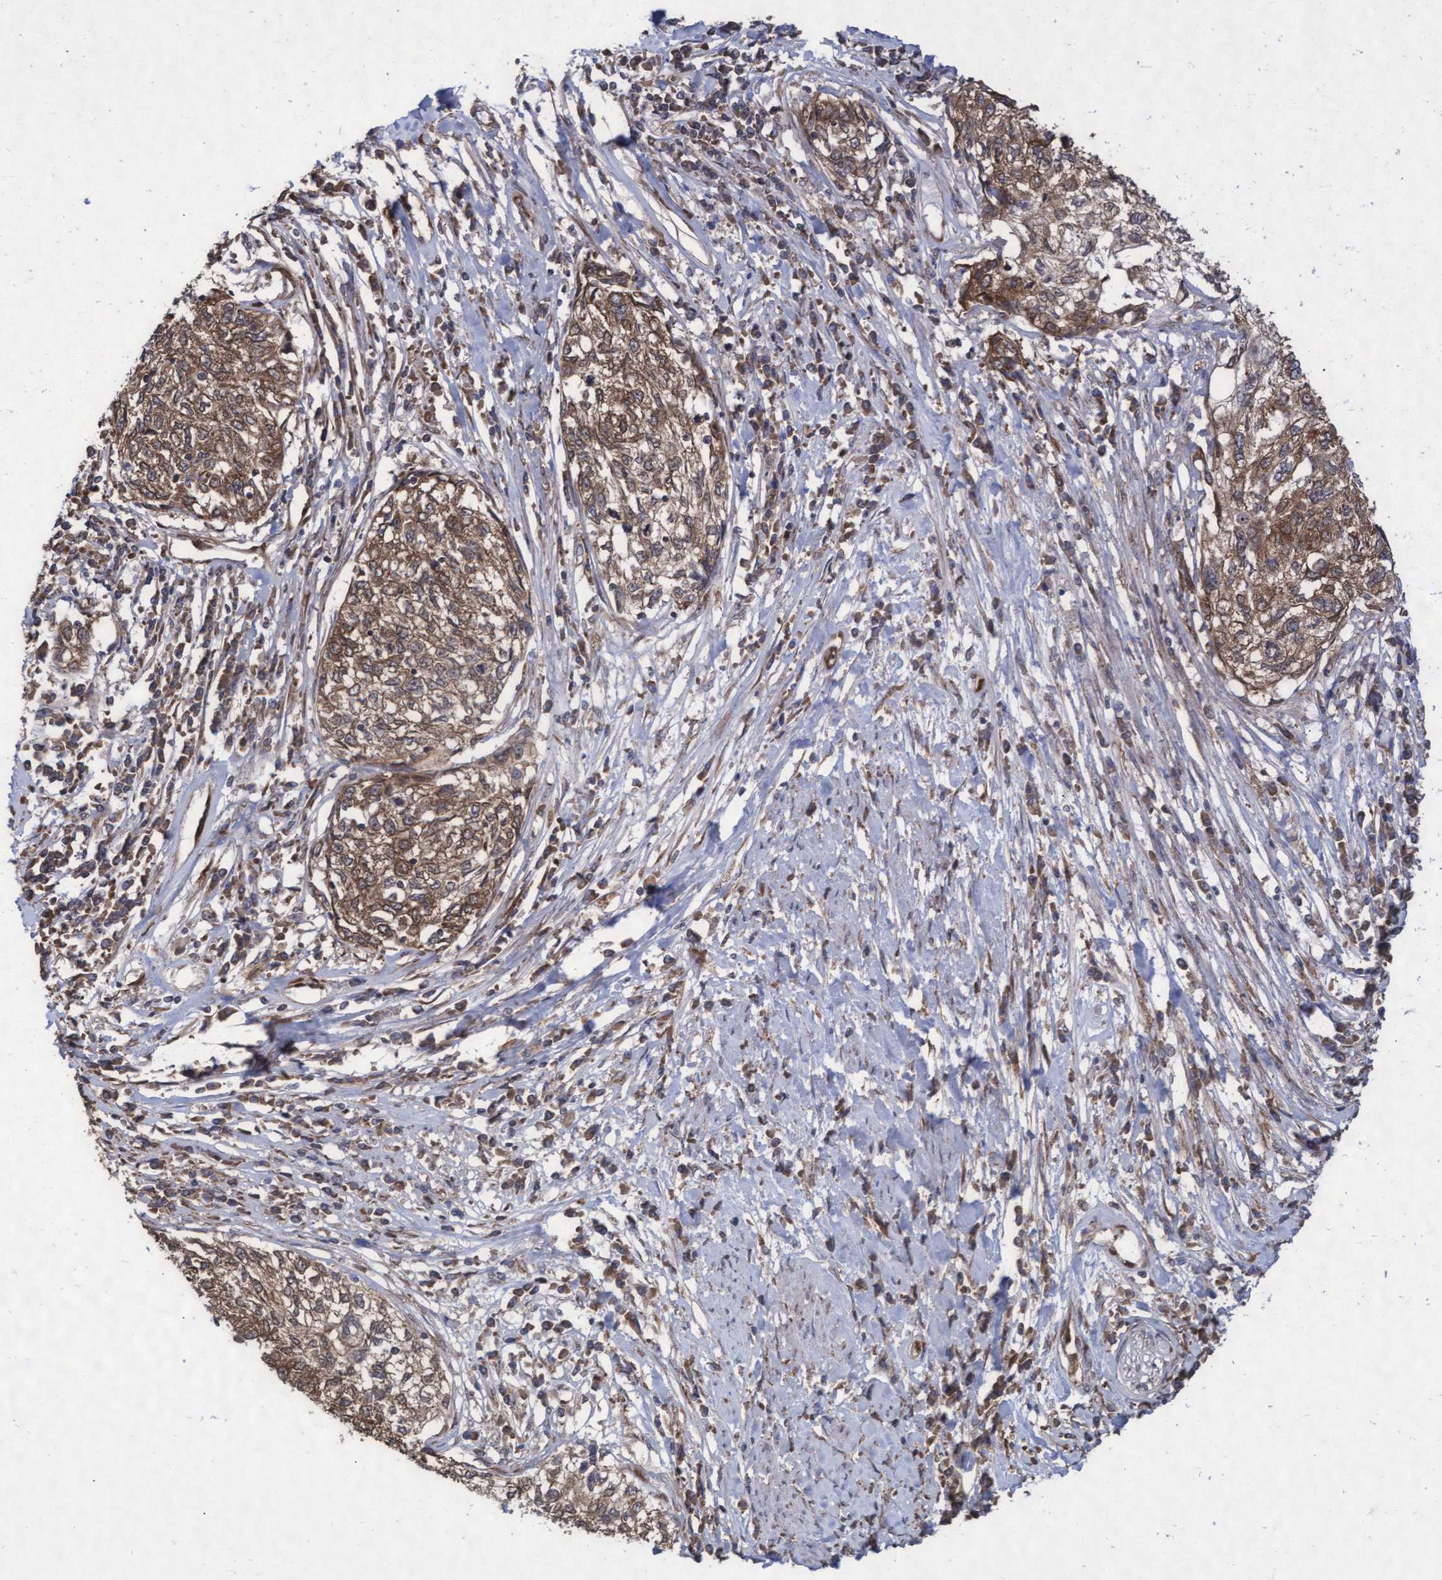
{"staining": {"intensity": "moderate", "quantity": ">75%", "location": "cytoplasmic/membranous"}, "tissue": "cervical cancer", "cell_type": "Tumor cells", "image_type": "cancer", "snomed": [{"axis": "morphology", "description": "Squamous cell carcinoma, NOS"}, {"axis": "topography", "description": "Cervix"}], "caption": "A micrograph showing moderate cytoplasmic/membranous positivity in approximately >75% of tumor cells in cervical cancer (squamous cell carcinoma), as visualized by brown immunohistochemical staining.", "gene": "ABCF2", "patient": {"sex": "female", "age": 57}}